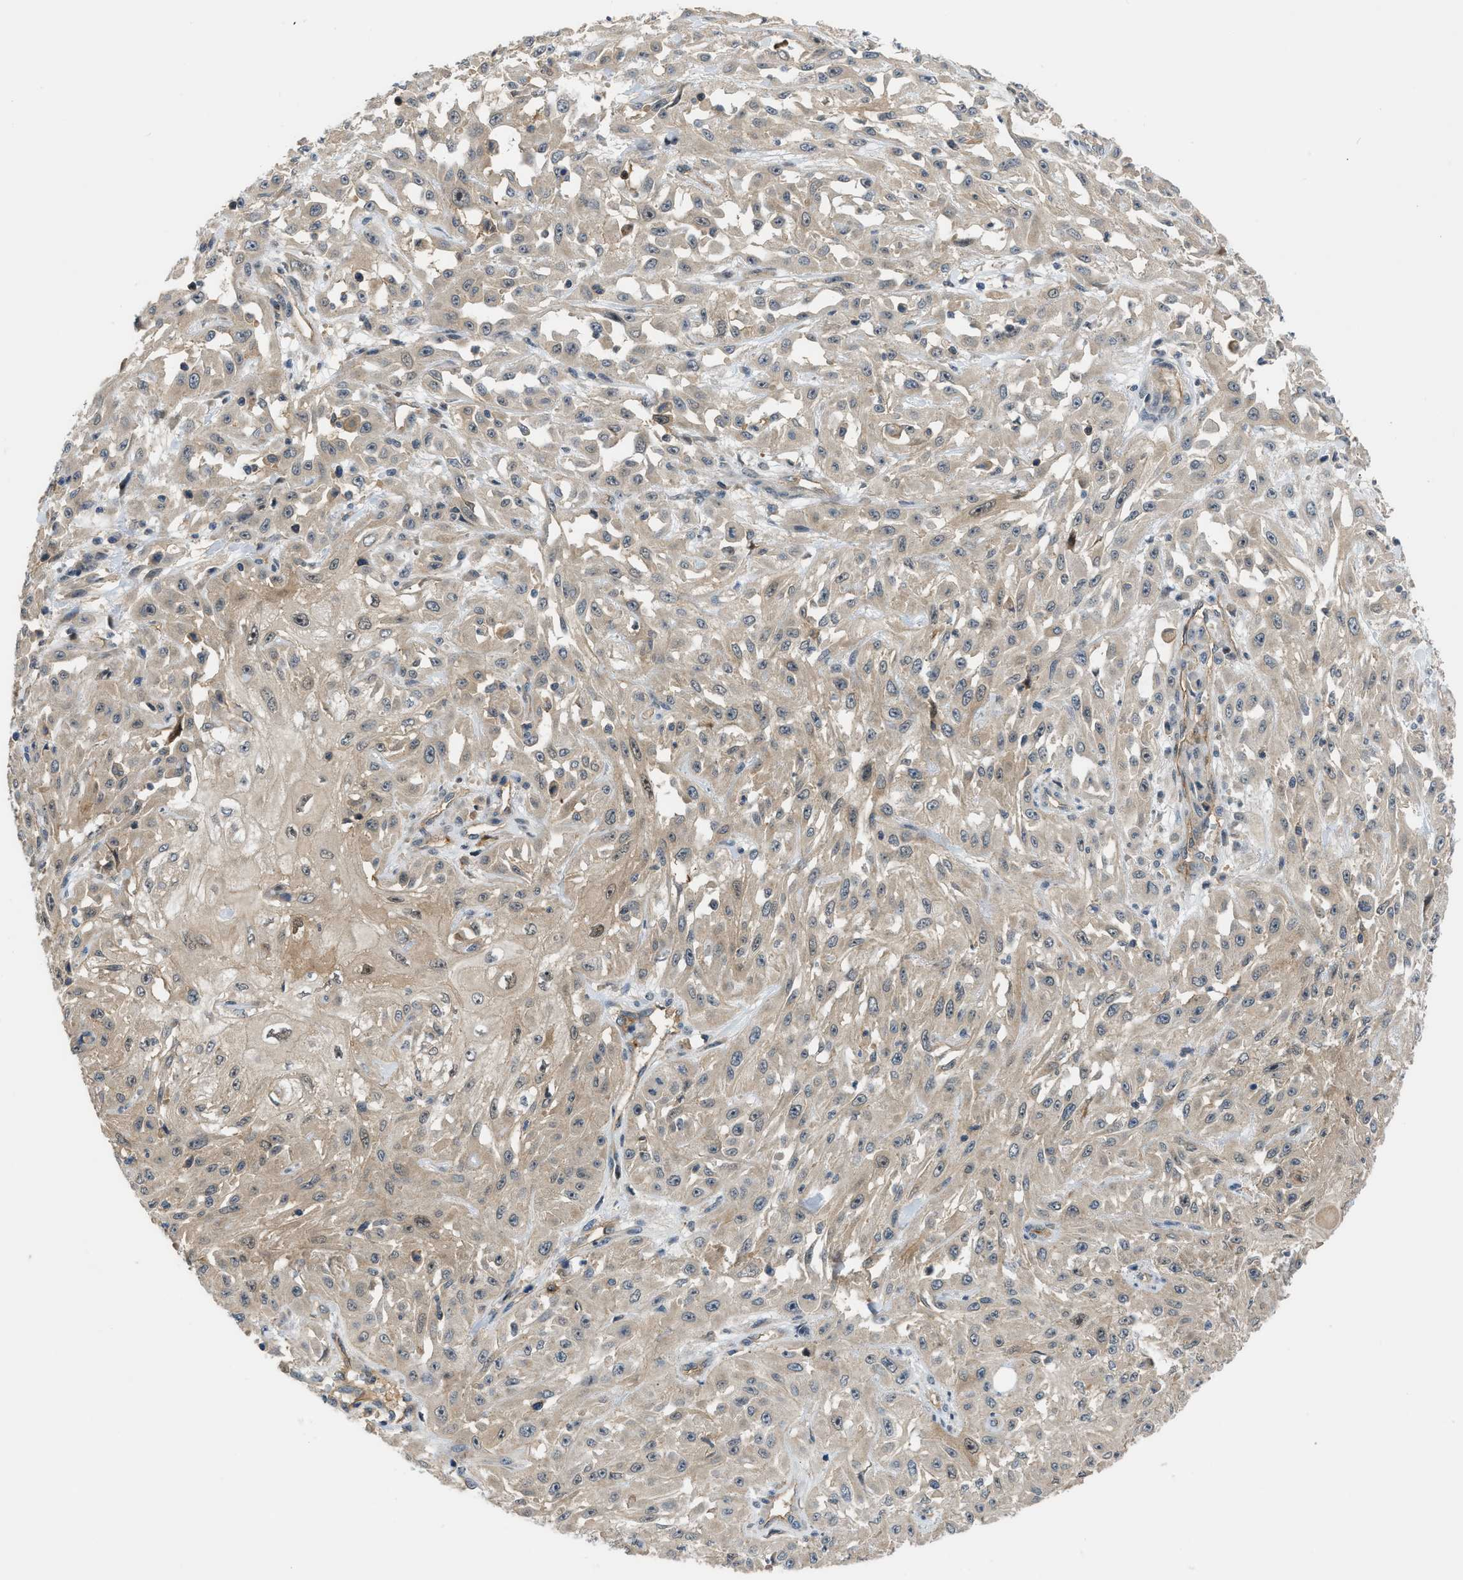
{"staining": {"intensity": "weak", "quantity": ">75%", "location": "cytoplasmic/membranous"}, "tissue": "skin cancer", "cell_type": "Tumor cells", "image_type": "cancer", "snomed": [{"axis": "morphology", "description": "Squamous cell carcinoma, NOS"}, {"axis": "morphology", "description": "Squamous cell carcinoma, metastatic, NOS"}, {"axis": "topography", "description": "Skin"}, {"axis": "topography", "description": "Lymph node"}], "caption": "This is an image of IHC staining of skin cancer, which shows weak expression in the cytoplasmic/membranous of tumor cells.", "gene": "TRAK2", "patient": {"sex": "male", "age": 75}}